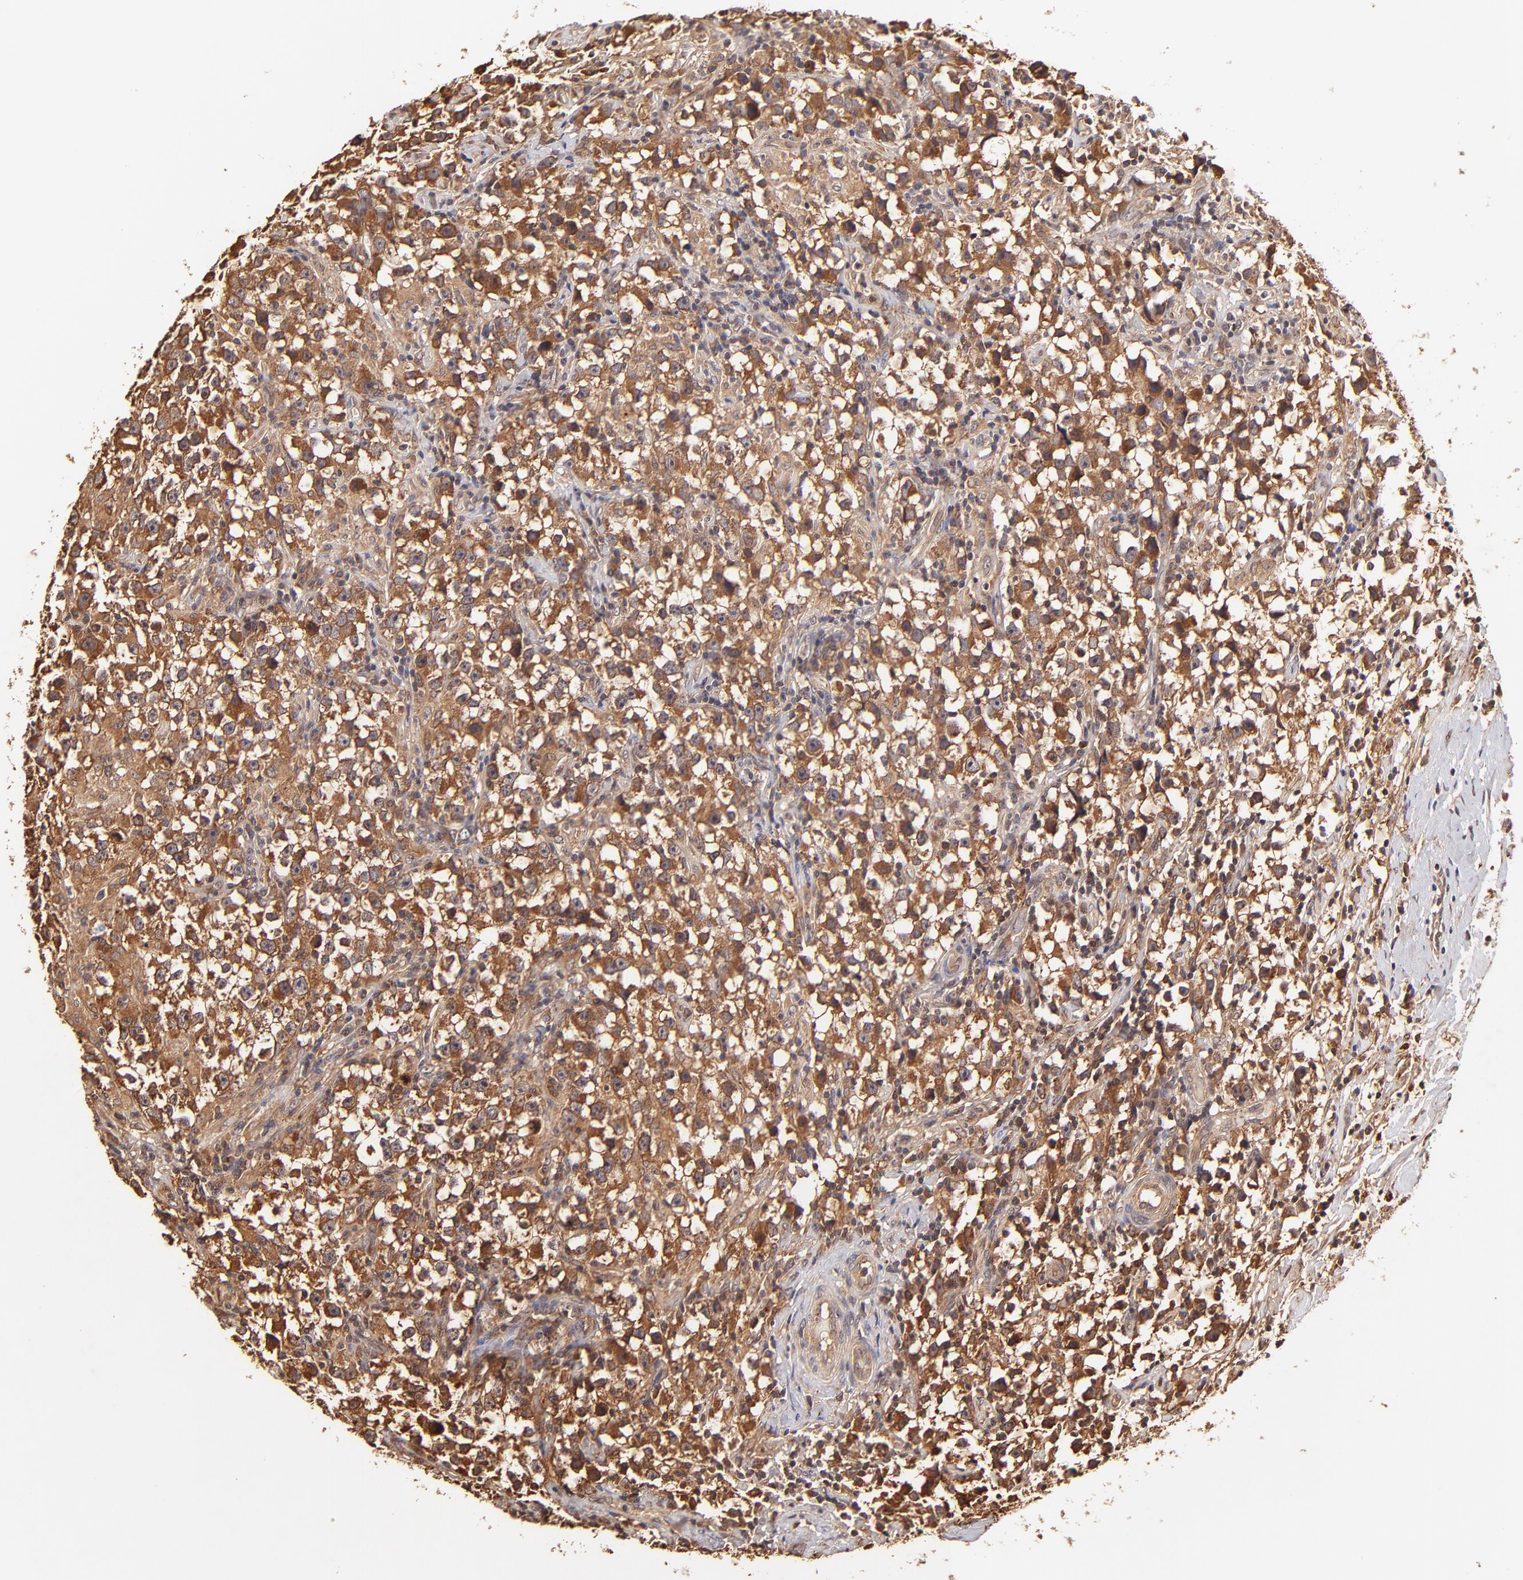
{"staining": {"intensity": "strong", "quantity": ">75%", "location": "cytoplasmic/membranous"}, "tissue": "testis cancer", "cell_type": "Tumor cells", "image_type": "cancer", "snomed": [{"axis": "morphology", "description": "Seminoma, NOS"}, {"axis": "topography", "description": "Testis"}], "caption": "Strong cytoplasmic/membranous positivity for a protein is seen in about >75% of tumor cells of testis cancer (seminoma) using IHC.", "gene": "ITGB1", "patient": {"sex": "male", "age": 33}}